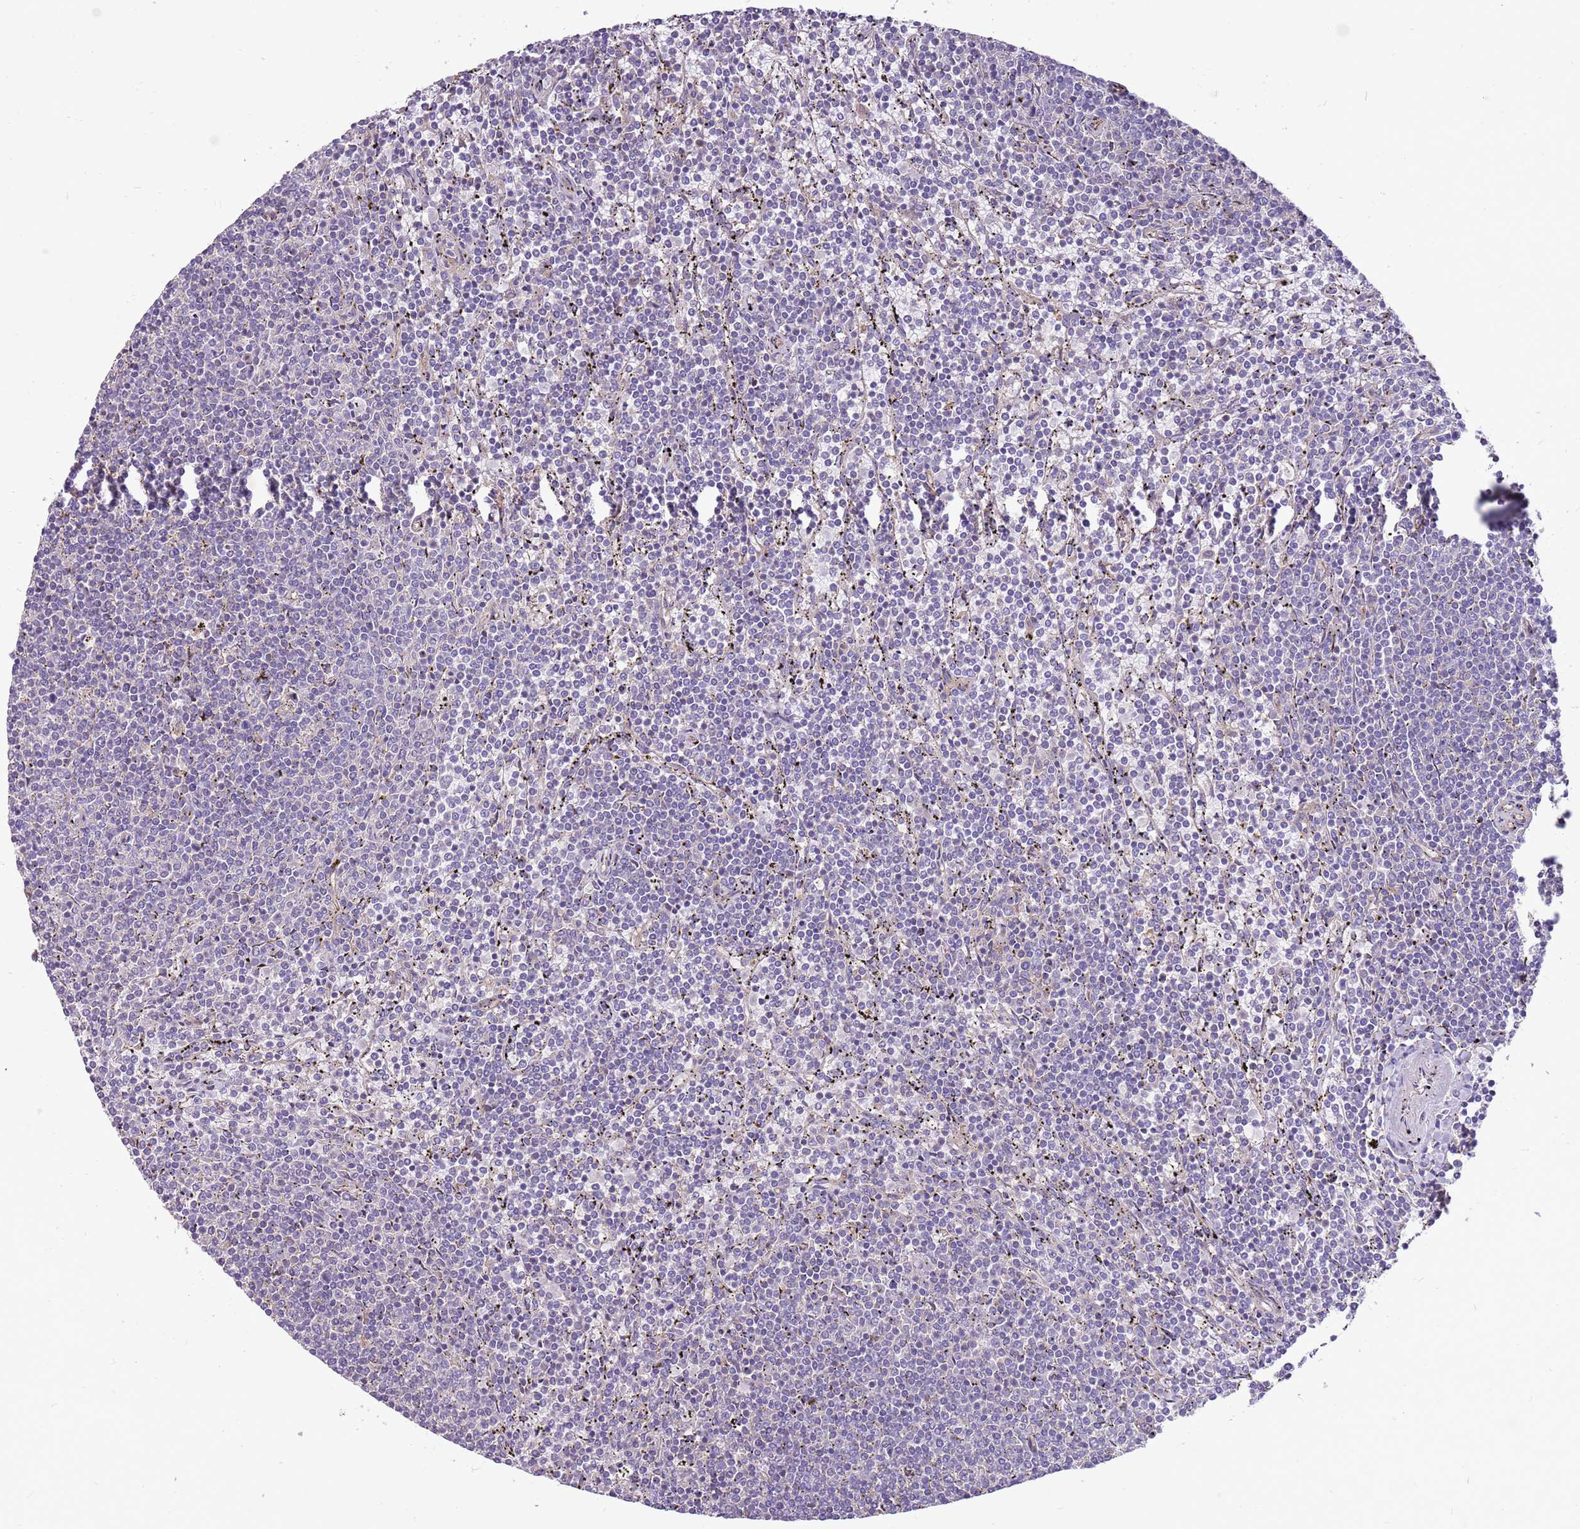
{"staining": {"intensity": "negative", "quantity": "none", "location": "none"}, "tissue": "lymphoma", "cell_type": "Tumor cells", "image_type": "cancer", "snomed": [{"axis": "morphology", "description": "Malignant lymphoma, non-Hodgkin's type, Low grade"}, {"axis": "topography", "description": "Spleen"}], "caption": "Protein analysis of lymphoma demonstrates no significant expression in tumor cells.", "gene": "WASHC4", "patient": {"sex": "female", "age": 50}}